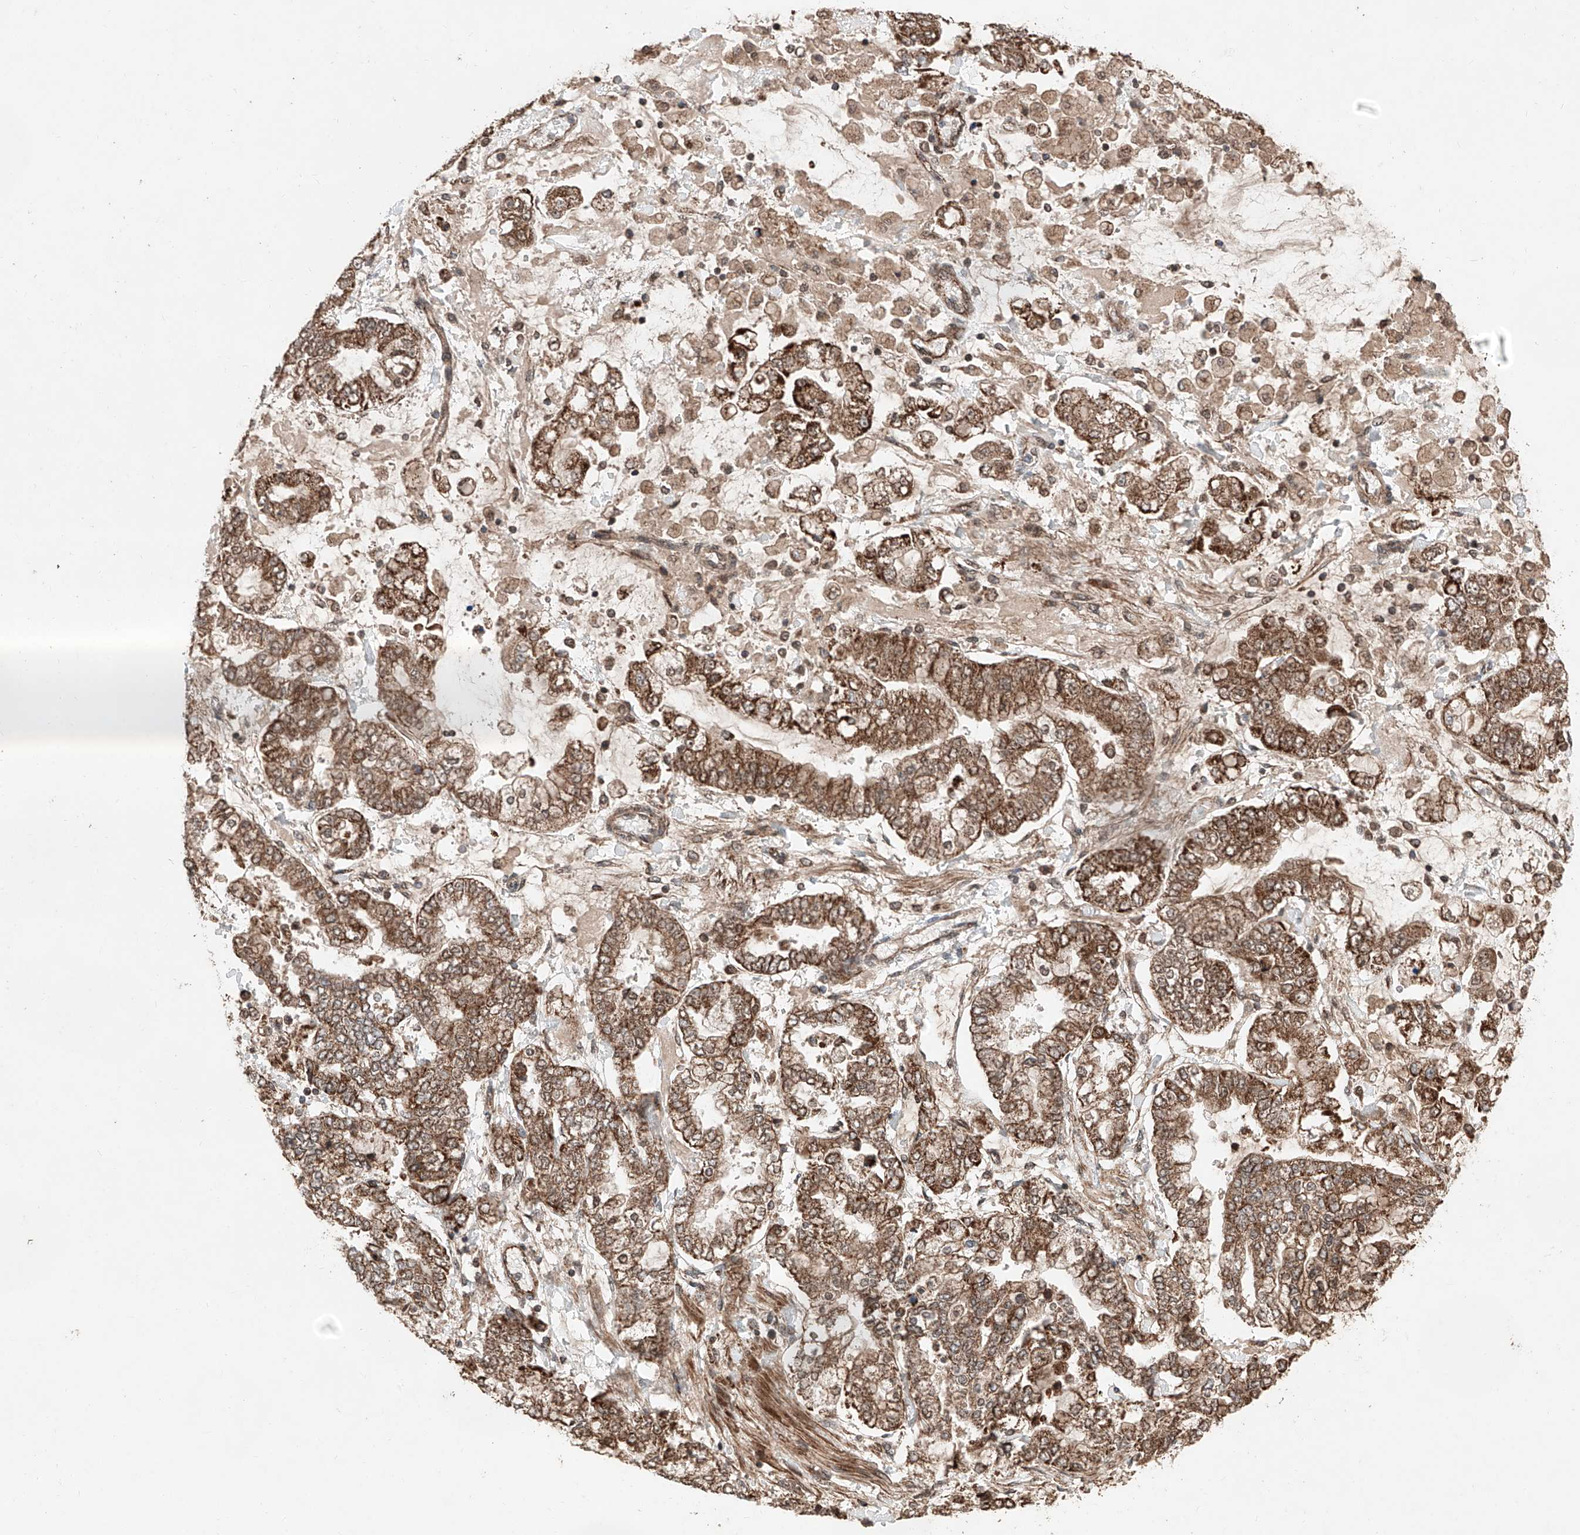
{"staining": {"intensity": "moderate", "quantity": ">75%", "location": "cytoplasmic/membranous"}, "tissue": "stomach cancer", "cell_type": "Tumor cells", "image_type": "cancer", "snomed": [{"axis": "morphology", "description": "Normal tissue, NOS"}, {"axis": "morphology", "description": "Adenocarcinoma, NOS"}, {"axis": "topography", "description": "Stomach, upper"}, {"axis": "topography", "description": "Stomach"}], "caption": "Human stomach adenocarcinoma stained for a protein (brown) demonstrates moderate cytoplasmic/membranous positive expression in about >75% of tumor cells.", "gene": "ZSCAN29", "patient": {"sex": "male", "age": 76}}